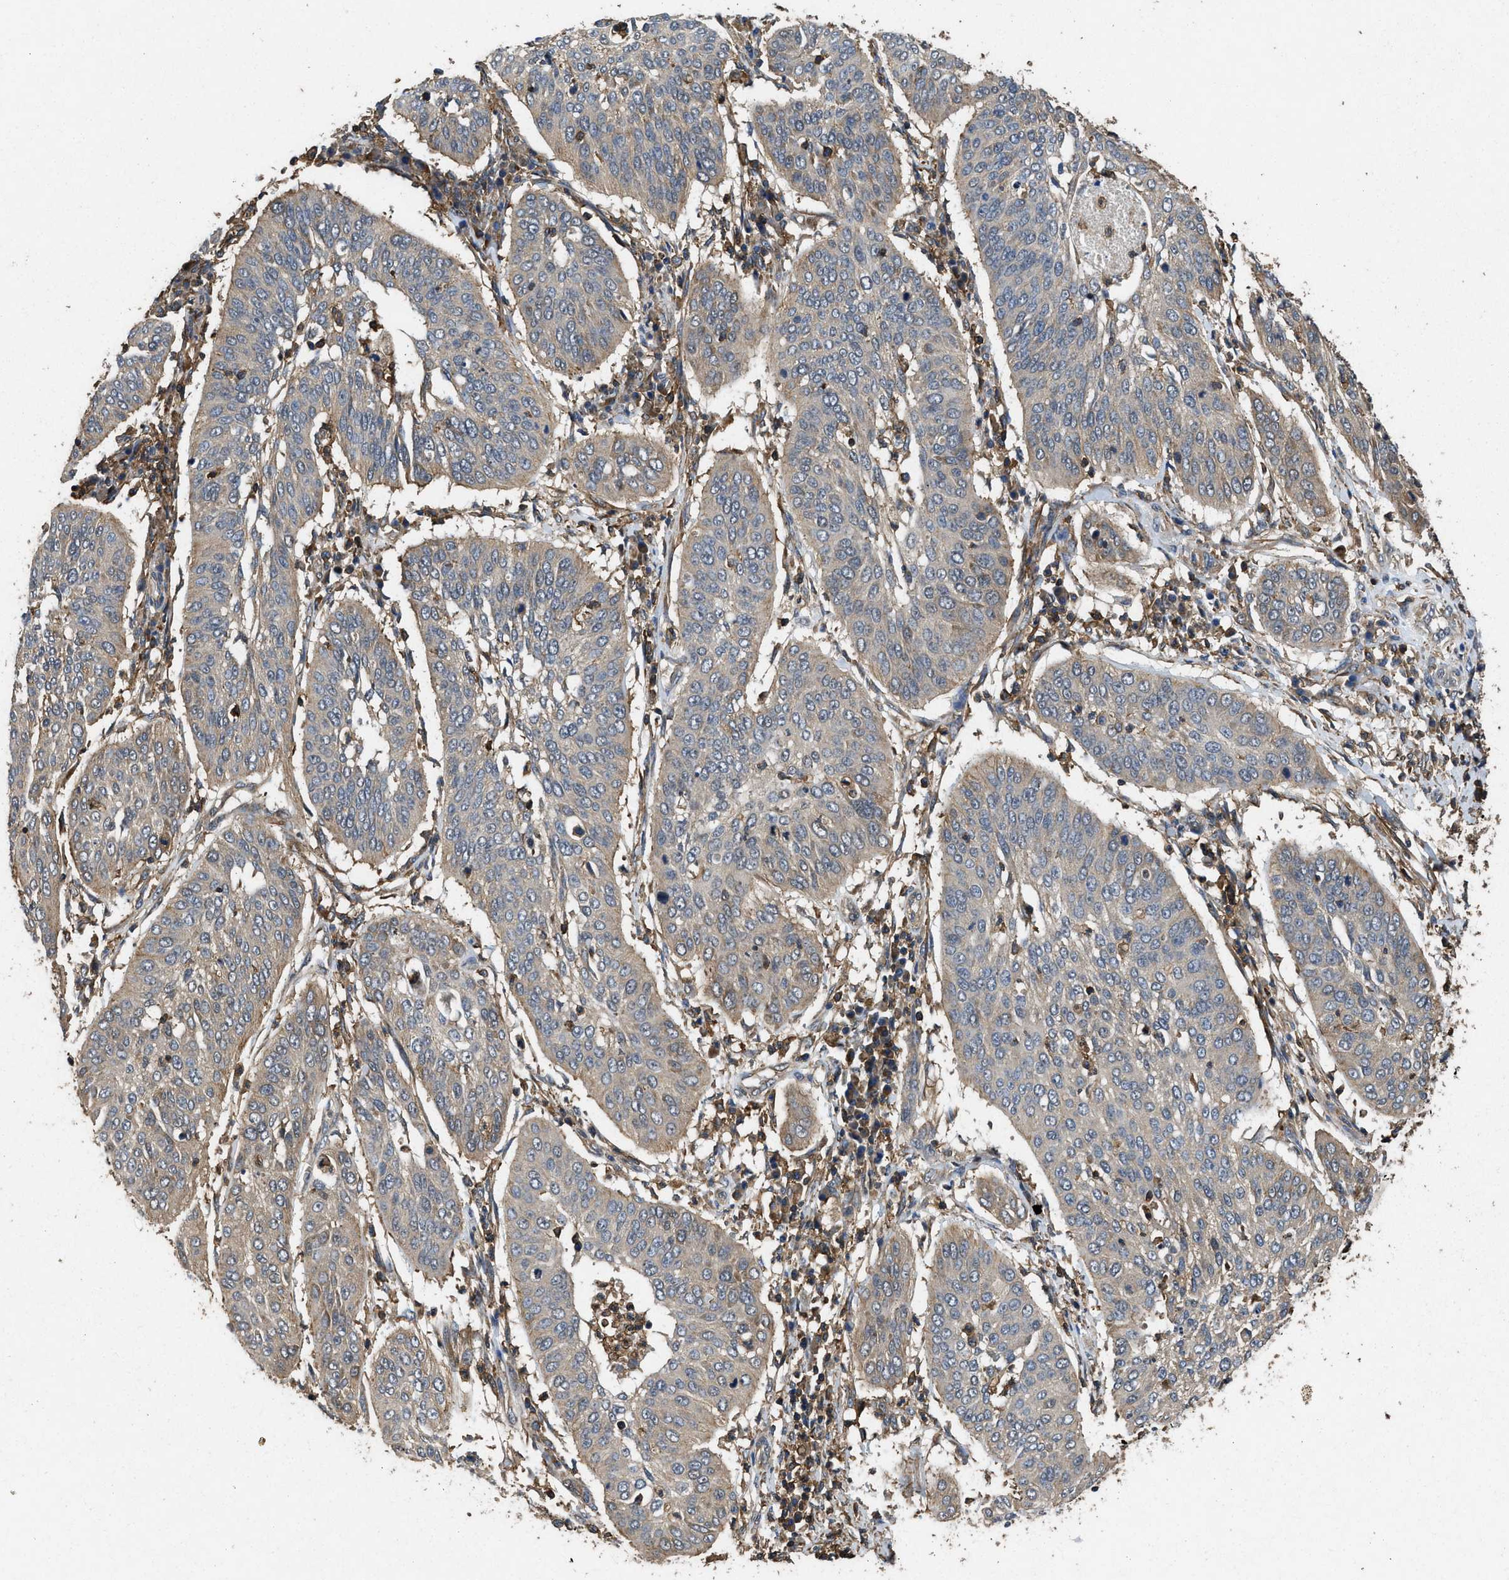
{"staining": {"intensity": "weak", "quantity": ">75%", "location": "cytoplasmic/membranous"}, "tissue": "cervical cancer", "cell_type": "Tumor cells", "image_type": "cancer", "snomed": [{"axis": "morphology", "description": "Normal tissue, NOS"}, {"axis": "morphology", "description": "Squamous cell carcinoma, NOS"}, {"axis": "topography", "description": "Cervix"}], "caption": "Immunohistochemistry of human cervical cancer (squamous cell carcinoma) displays low levels of weak cytoplasmic/membranous staining in about >75% of tumor cells.", "gene": "LINGO2", "patient": {"sex": "female", "age": 39}}